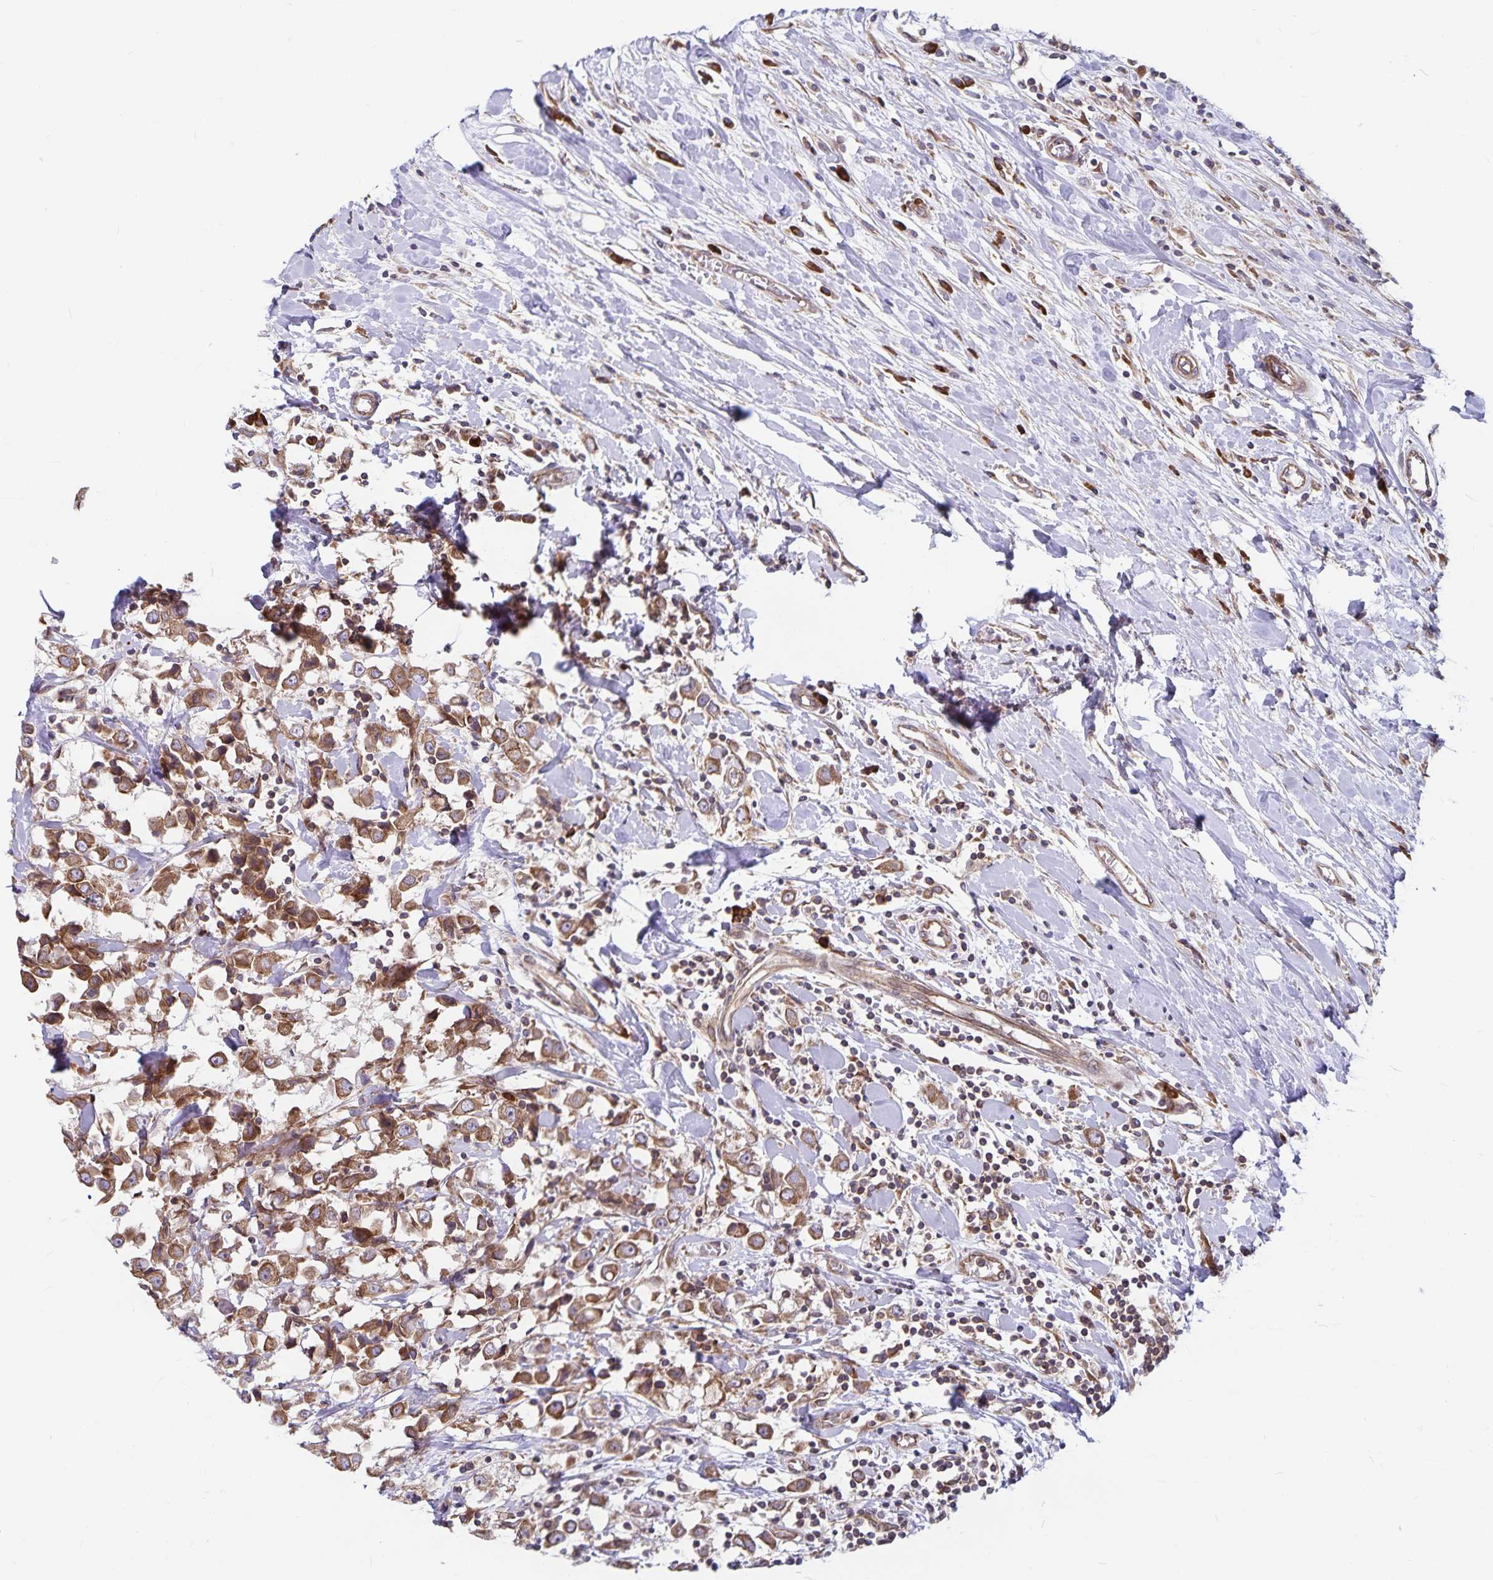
{"staining": {"intensity": "moderate", "quantity": ">75%", "location": "cytoplasmic/membranous"}, "tissue": "breast cancer", "cell_type": "Tumor cells", "image_type": "cancer", "snomed": [{"axis": "morphology", "description": "Duct carcinoma"}, {"axis": "topography", "description": "Breast"}], "caption": "This is a photomicrograph of IHC staining of breast invasive ductal carcinoma, which shows moderate positivity in the cytoplasmic/membranous of tumor cells.", "gene": "SEC62", "patient": {"sex": "female", "age": 61}}